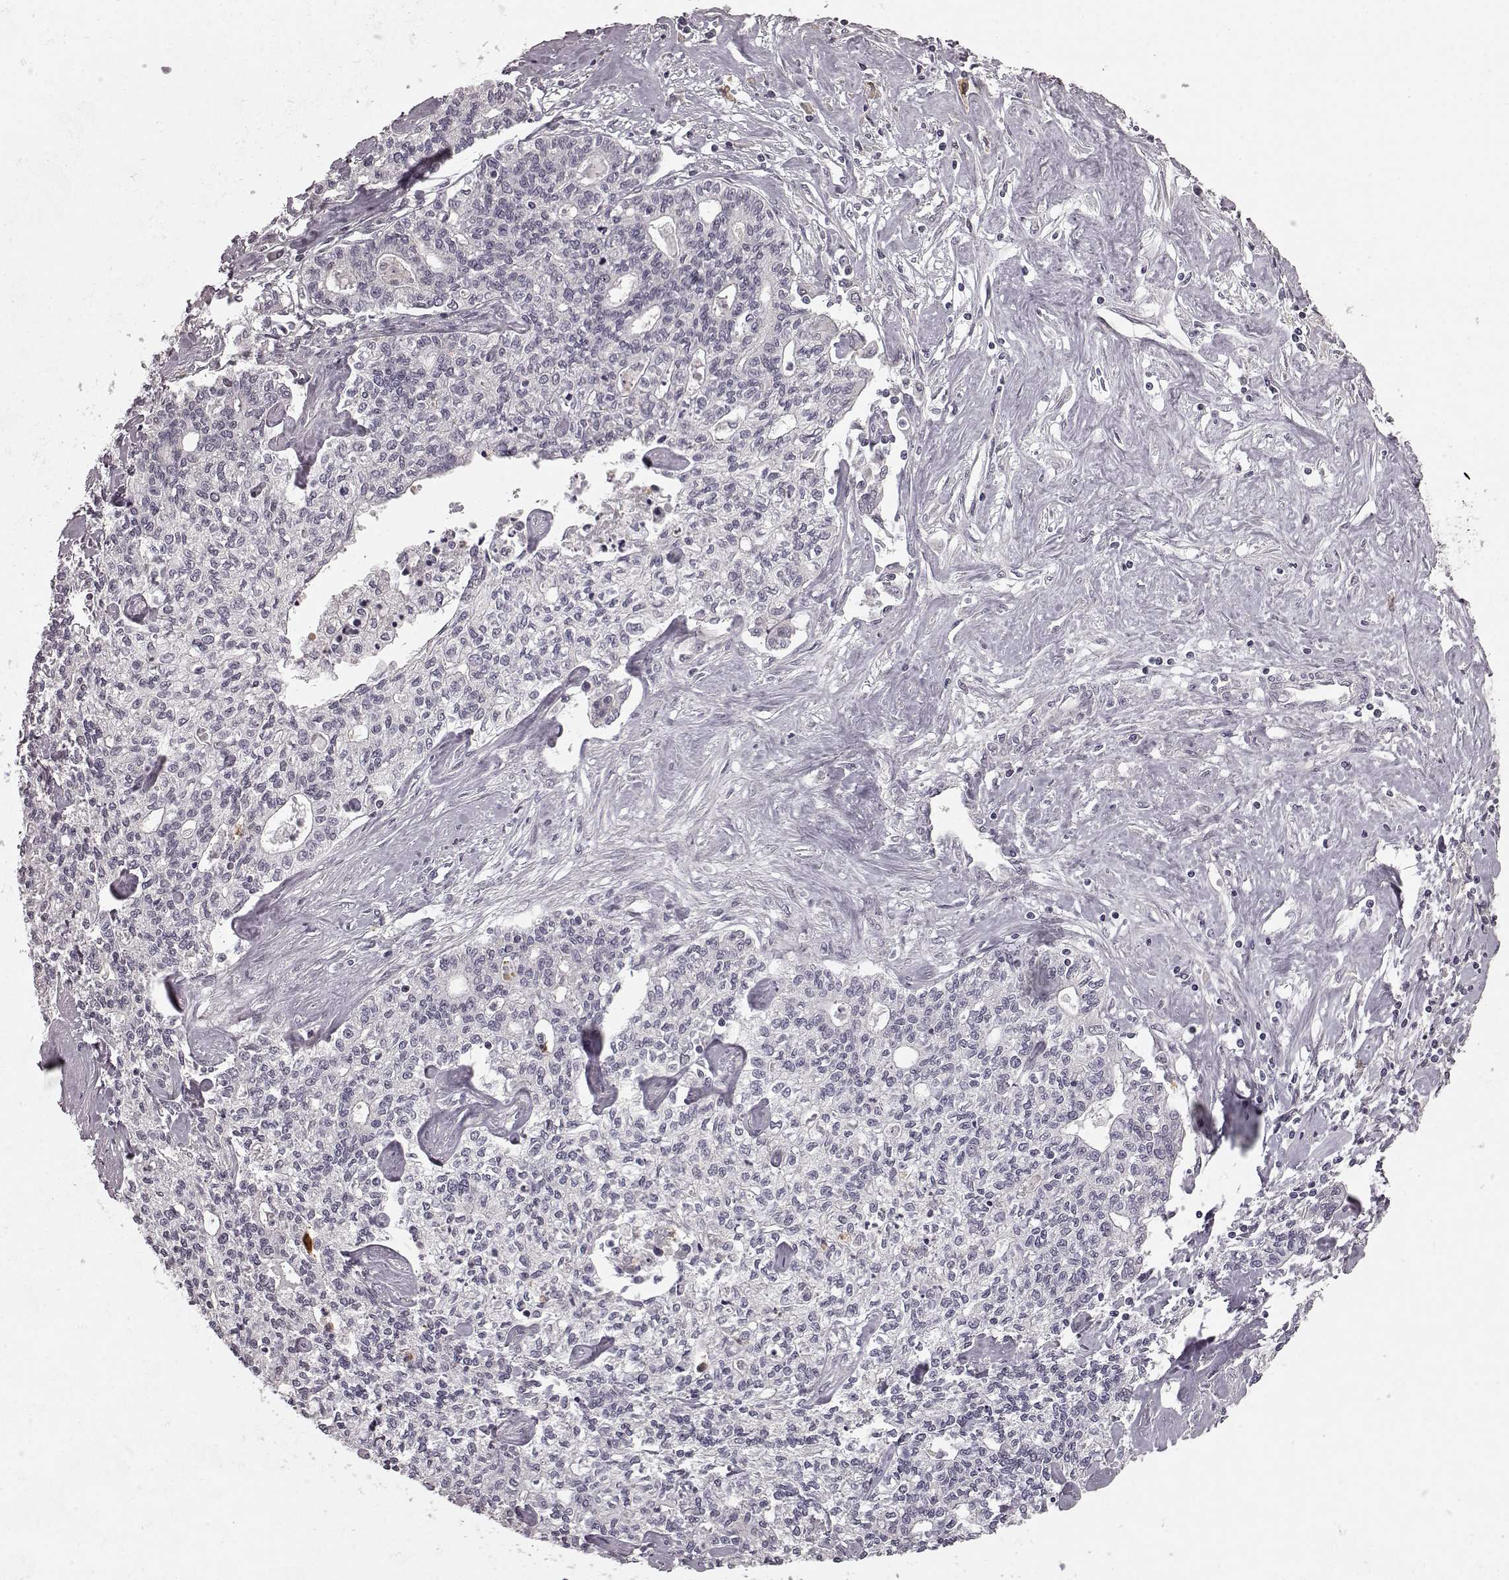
{"staining": {"intensity": "negative", "quantity": "none", "location": "none"}, "tissue": "liver cancer", "cell_type": "Tumor cells", "image_type": "cancer", "snomed": [{"axis": "morphology", "description": "Cholangiocarcinoma"}, {"axis": "topography", "description": "Liver"}], "caption": "An immunohistochemistry (IHC) photomicrograph of liver cancer (cholangiocarcinoma) is shown. There is no staining in tumor cells of liver cancer (cholangiocarcinoma).", "gene": "CHIT1", "patient": {"sex": "female", "age": 61}}